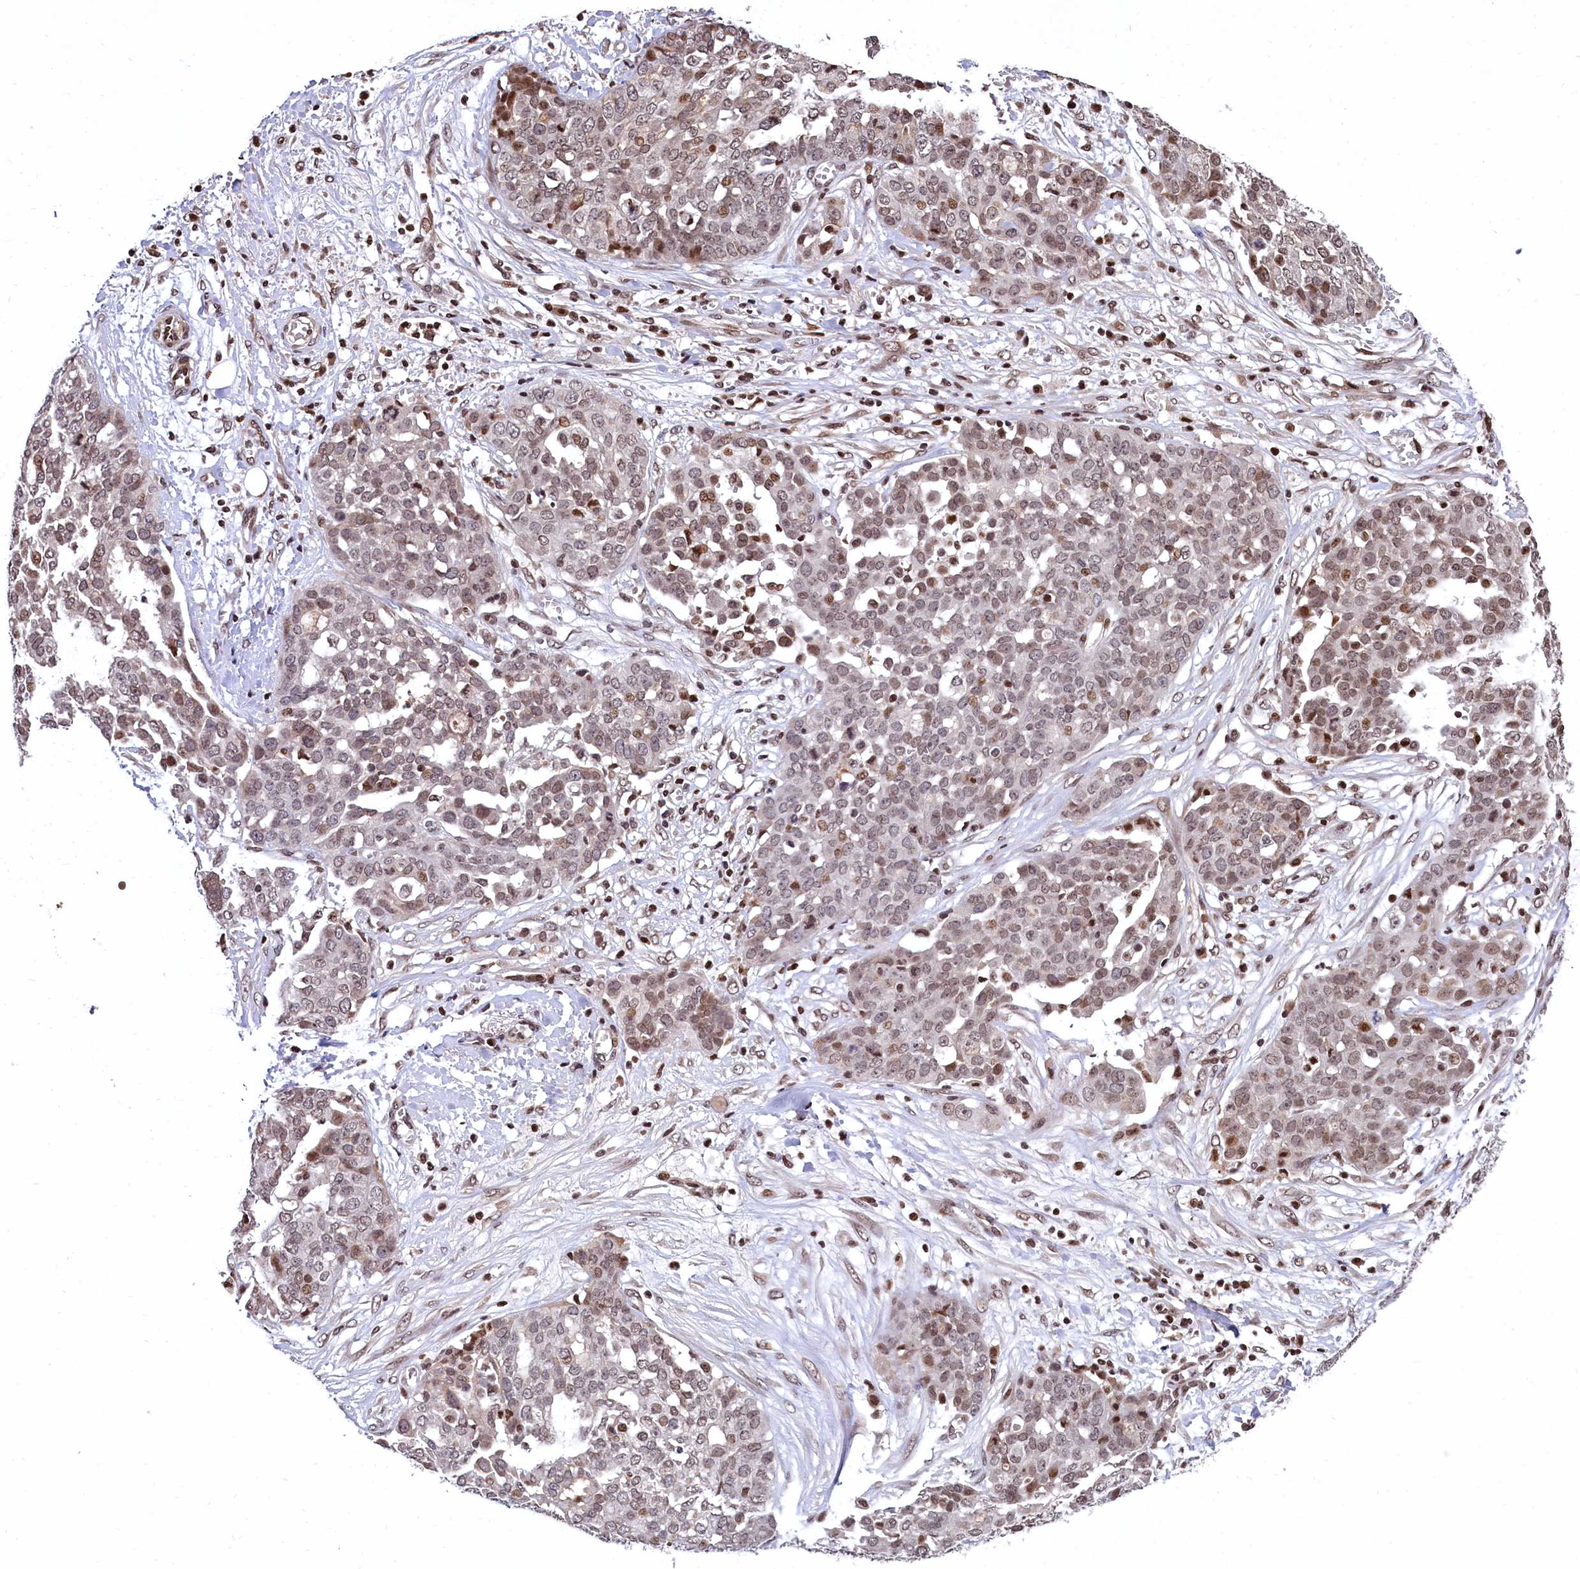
{"staining": {"intensity": "moderate", "quantity": ">75%", "location": "nuclear"}, "tissue": "ovarian cancer", "cell_type": "Tumor cells", "image_type": "cancer", "snomed": [{"axis": "morphology", "description": "Cystadenocarcinoma, serous, NOS"}, {"axis": "topography", "description": "Soft tissue"}, {"axis": "topography", "description": "Ovary"}], "caption": "Immunohistochemistry (IHC) photomicrograph of serous cystadenocarcinoma (ovarian) stained for a protein (brown), which displays medium levels of moderate nuclear staining in approximately >75% of tumor cells.", "gene": "FAM217B", "patient": {"sex": "female", "age": 57}}